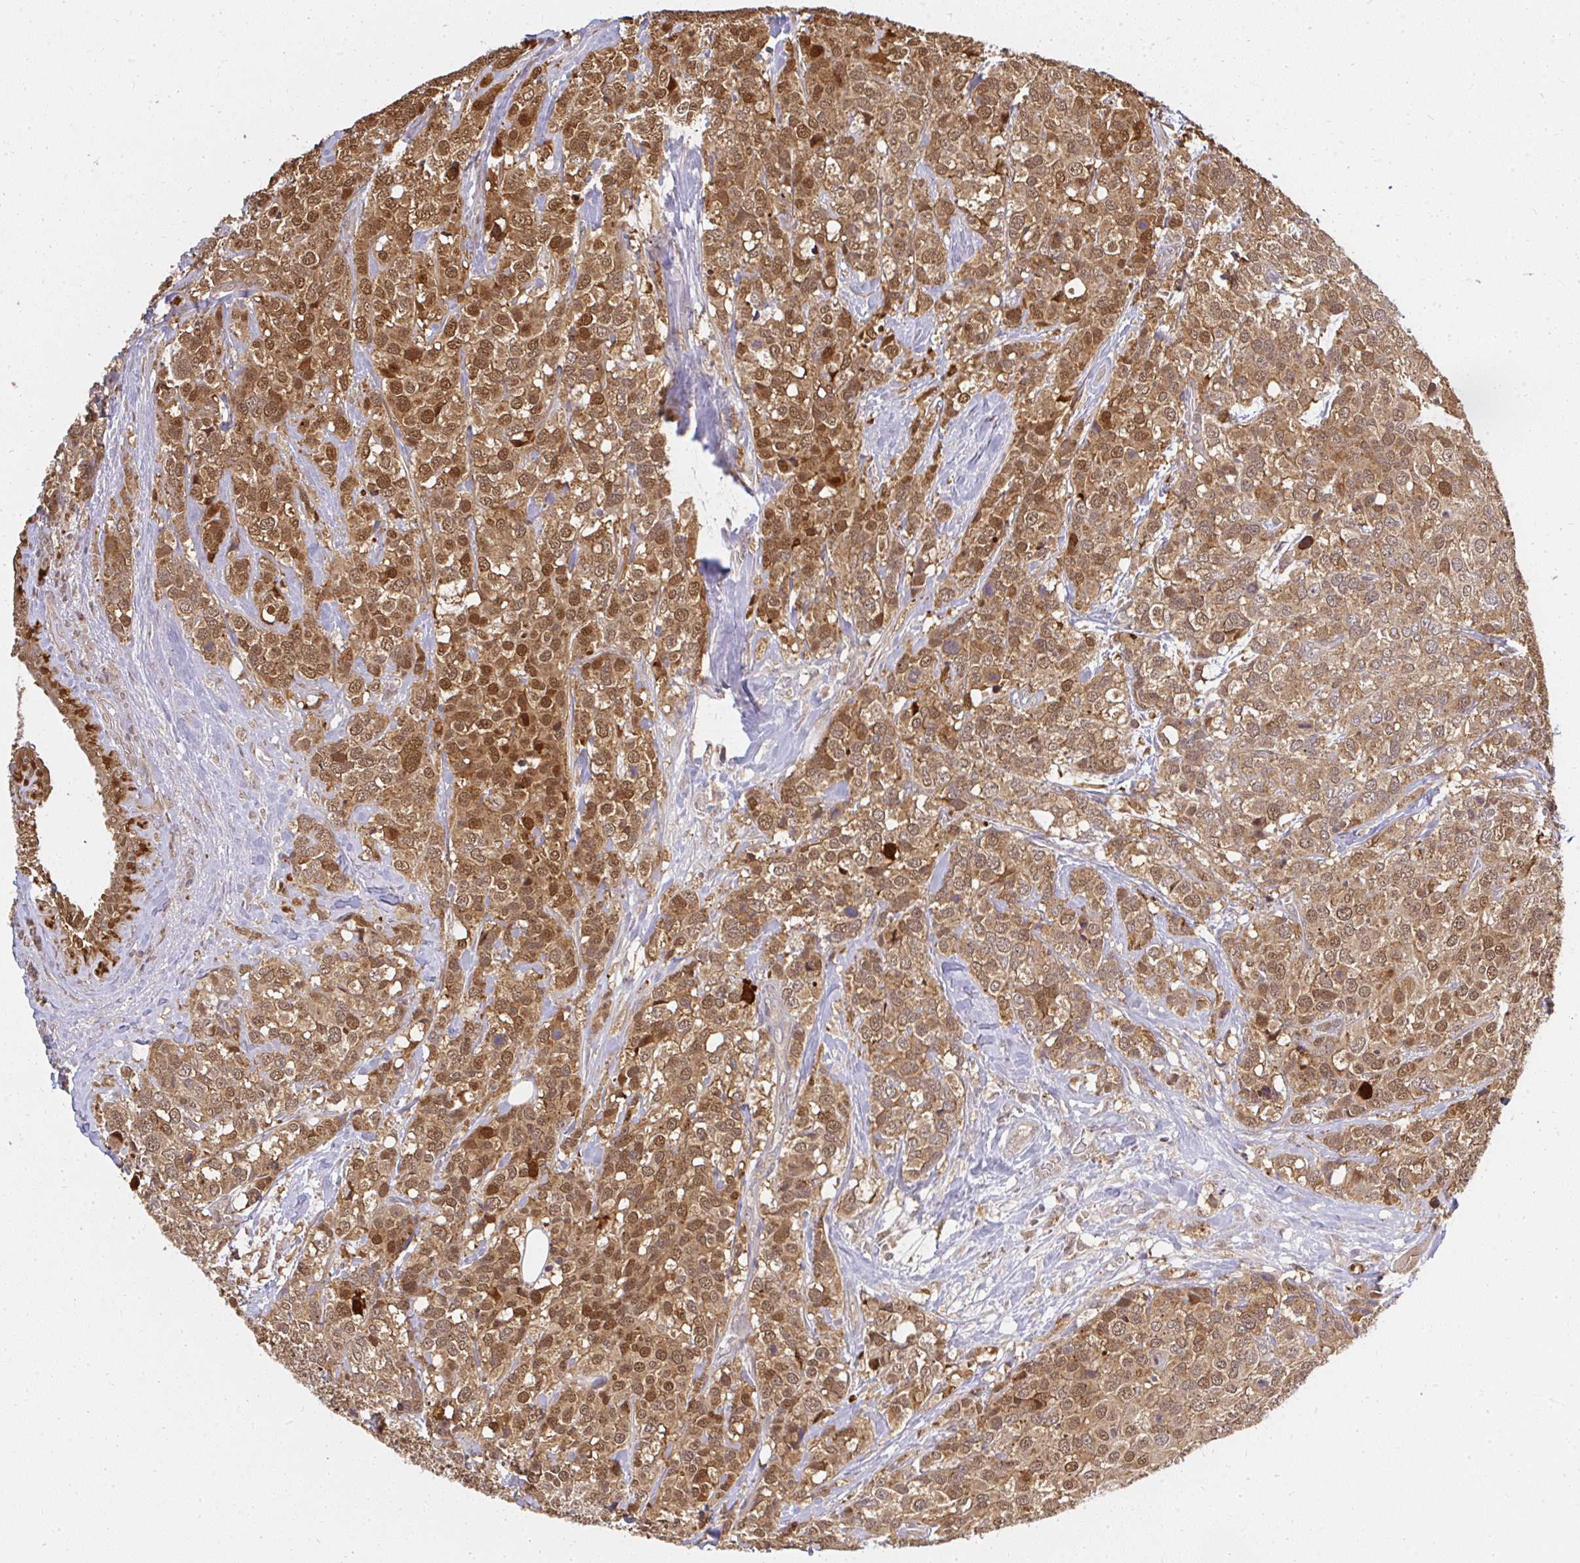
{"staining": {"intensity": "moderate", "quantity": ">75%", "location": "cytoplasmic/membranous,nuclear"}, "tissue": "breast cancer", "cell_type": "Tumor cells", "image_type": "cancer", "snomed": [{"axis": "morphology", "description": "Lobular carcinoma"}, {"axis": "topography", "description": "Breast"}], "caption": "DAB (3,3'-diaminobenzidine) immunohistochemical staining of breast cancer (lobular carcinoma) shows moderate cytoplasmic/membranous and nuclear protein expression in approximately >75% of tumor cells. (IHC, brightfield microscopy, high magnification).", "gene": "LARS2", "patient": {"sex": "female", "age": 59}}